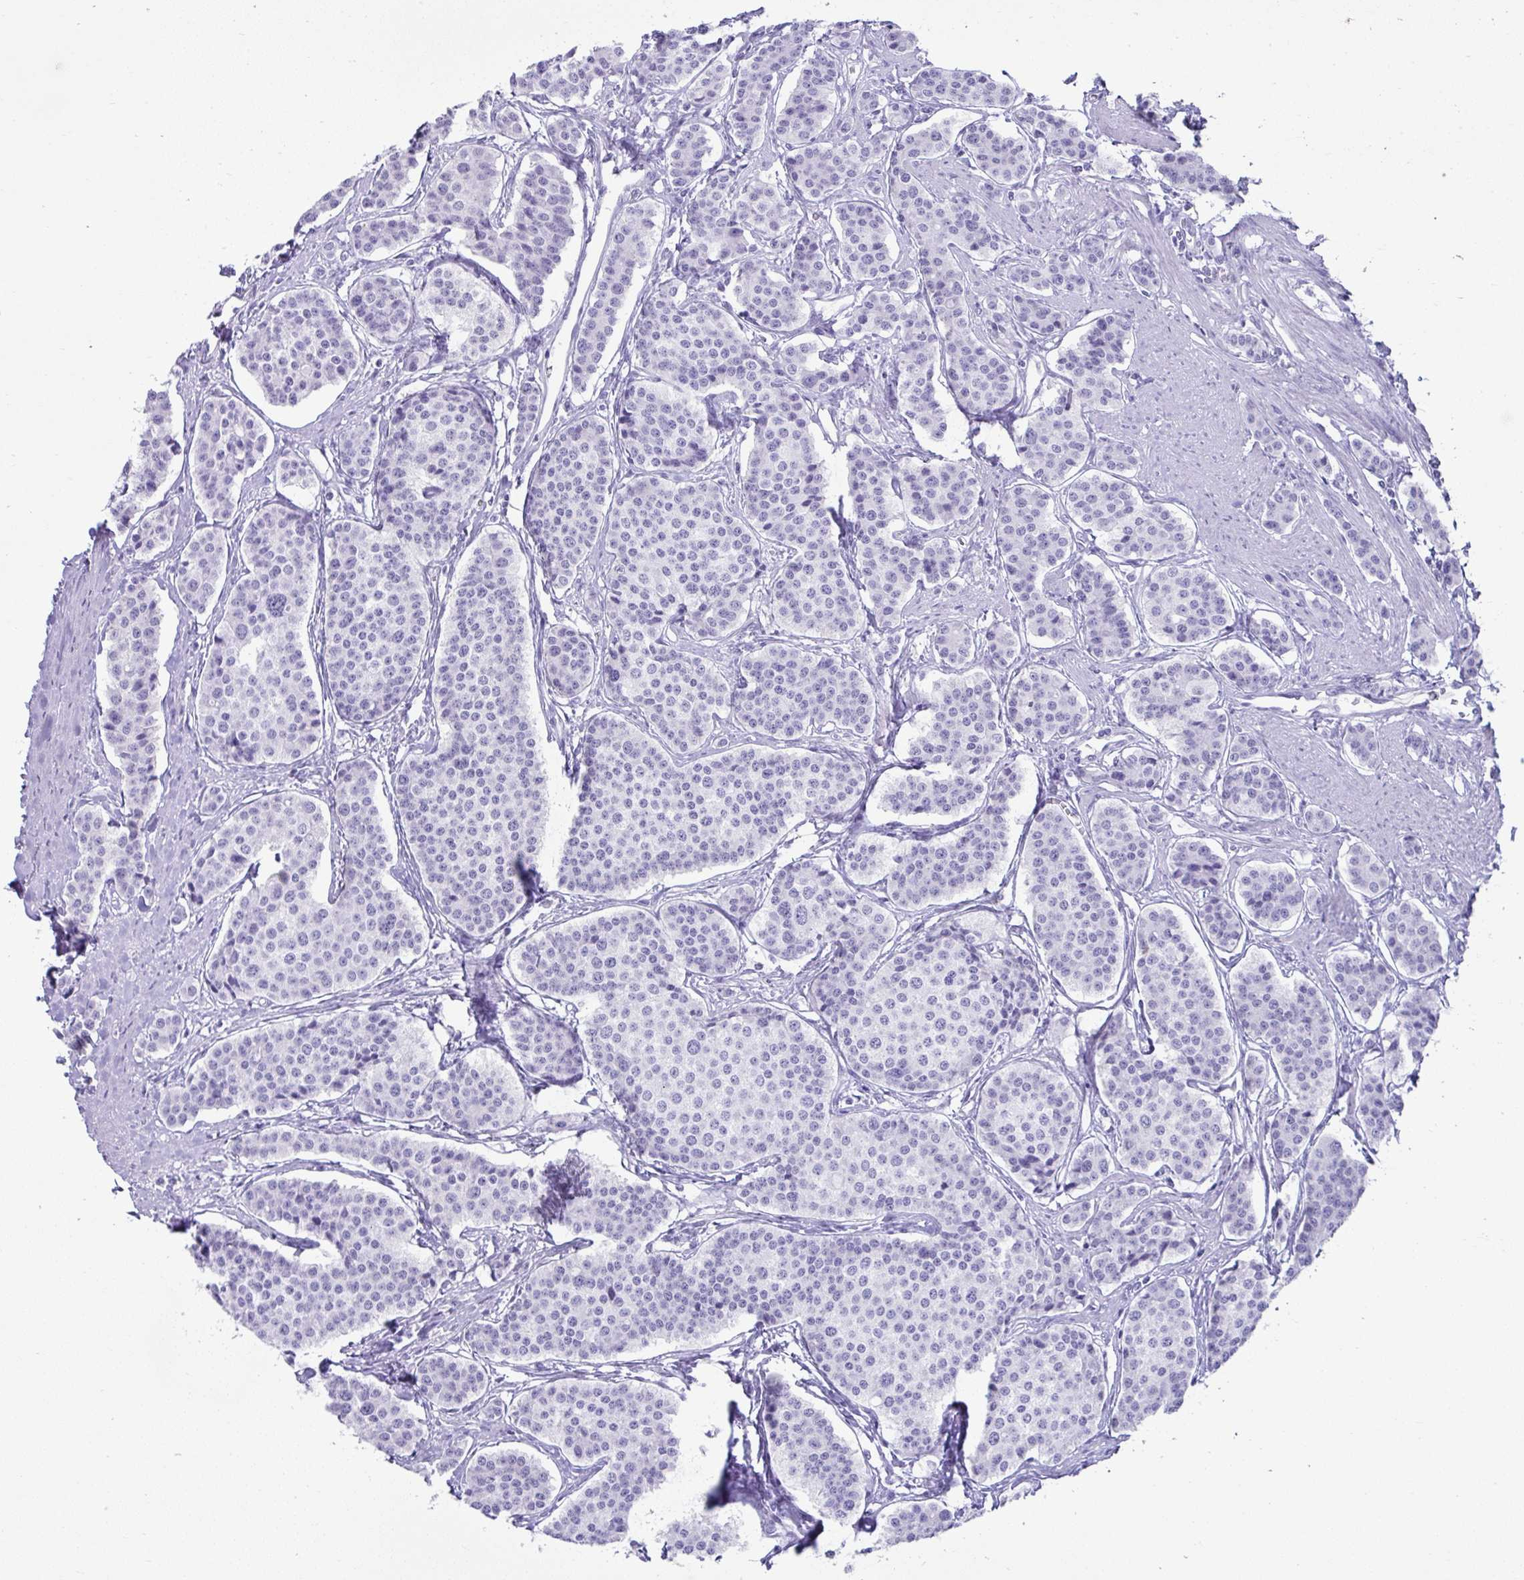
{"staining": {"intensity": "negative", "quantity": "none", "location": "none"}, "tissue": "carcinoid", "cell_type": "Tumor cells", "image_type": "cancer", "snomed": [{"axis": "morphology", "description": "Carcinoid, malignant, NOS"}, {"axis": "topography", "description": "Small intestine"}], "caption": "A high-resolution micrograph shows IHC staining of carcinoid (malignant), which demonstrates no significant expression in tumor cells.", "gene": "PSCA", "patient": {"sex": "male", "age": 60}}